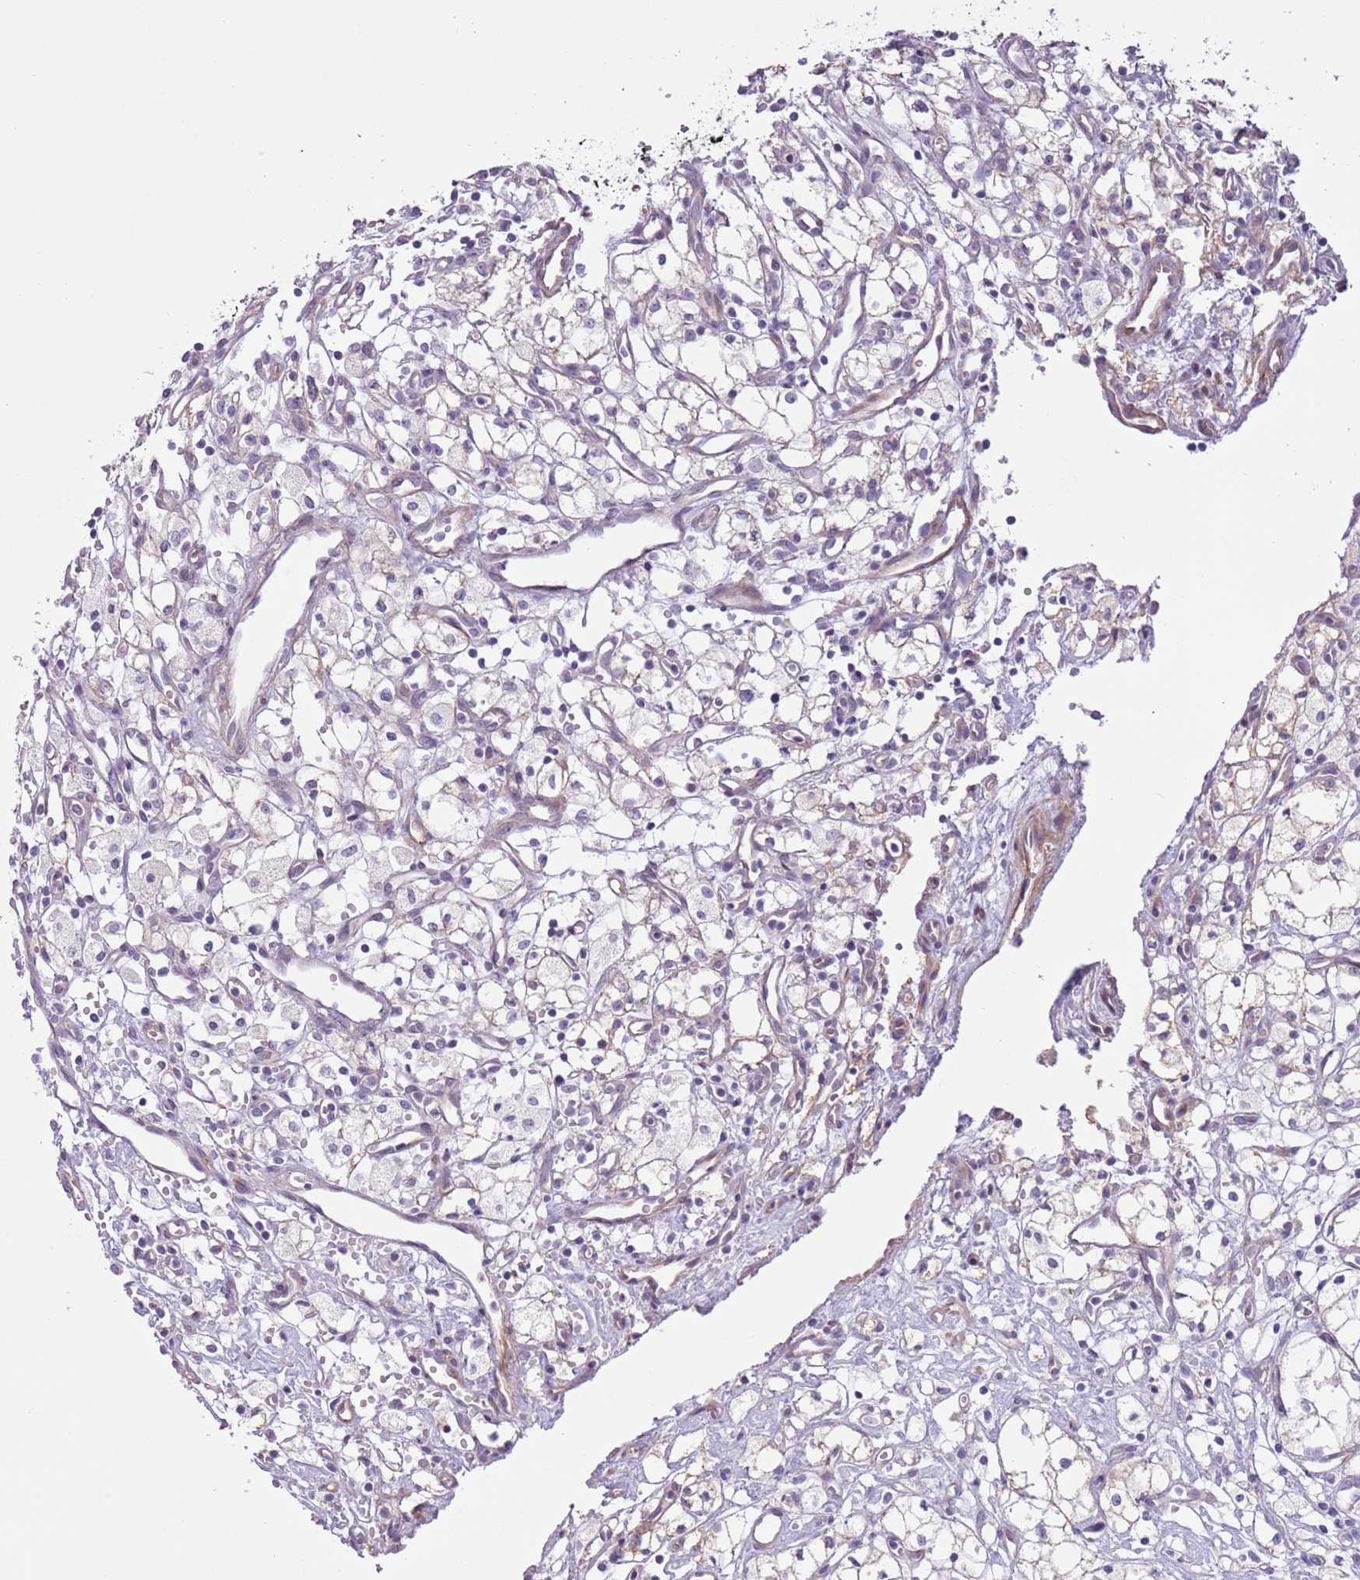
{"staining": {"intensity": "negative", "quantity": "none", "location": "none"}, "tissue": "renal cancer", "cell_type": "Tumor cells", "image_type": "cancer", "snomed": [{"axis": "morphology", "description": "Adenocarcinoma, NOS"}, {"axis": "topography", "description": "Kidney"}], "caption": "A micrograph of human renal adenocarcinoma is negative for staining in tumor cells.", "gene": "MRO", "patient": {"sex": "male", "age": 59}}